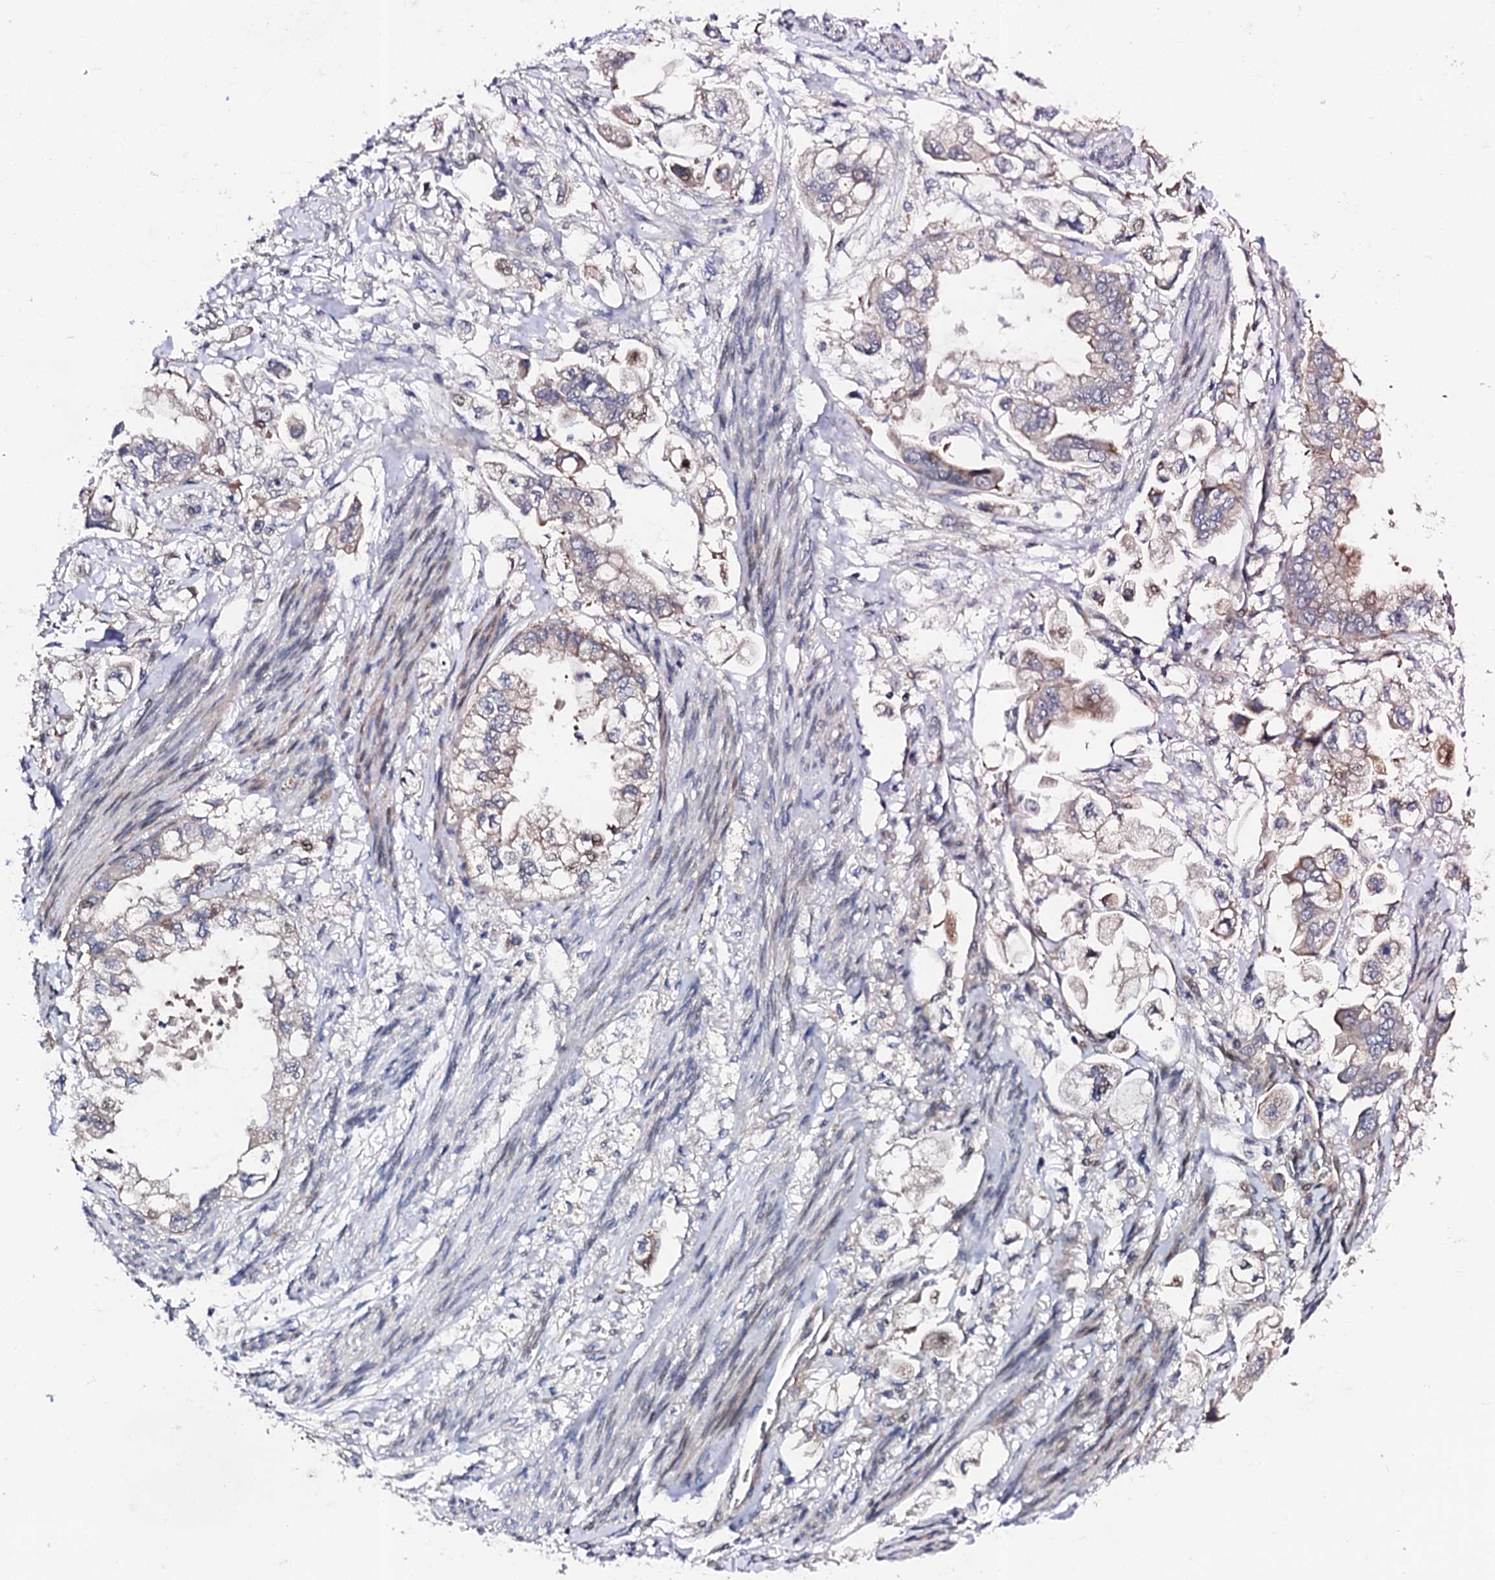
{"staining": {"intensity": "weak", "quantity": "<25%", "location": "cytoplasmic/membranous"}, "tissue": "stomach cancer", "cell_type": "Tumor cells", "image_type": "cancer", "snomed": [{"axis": "morphology", "description": "Adenocarcinoma, NOS"}, {"axis": "topography", "description": "Stomach"}], "caption": "Protein analysis of stomach adenocarcinoma reveals no significant positivity in tumor cells.", "gene": "CIAO2A", "patient": {"sex": "male", "age": 62}}